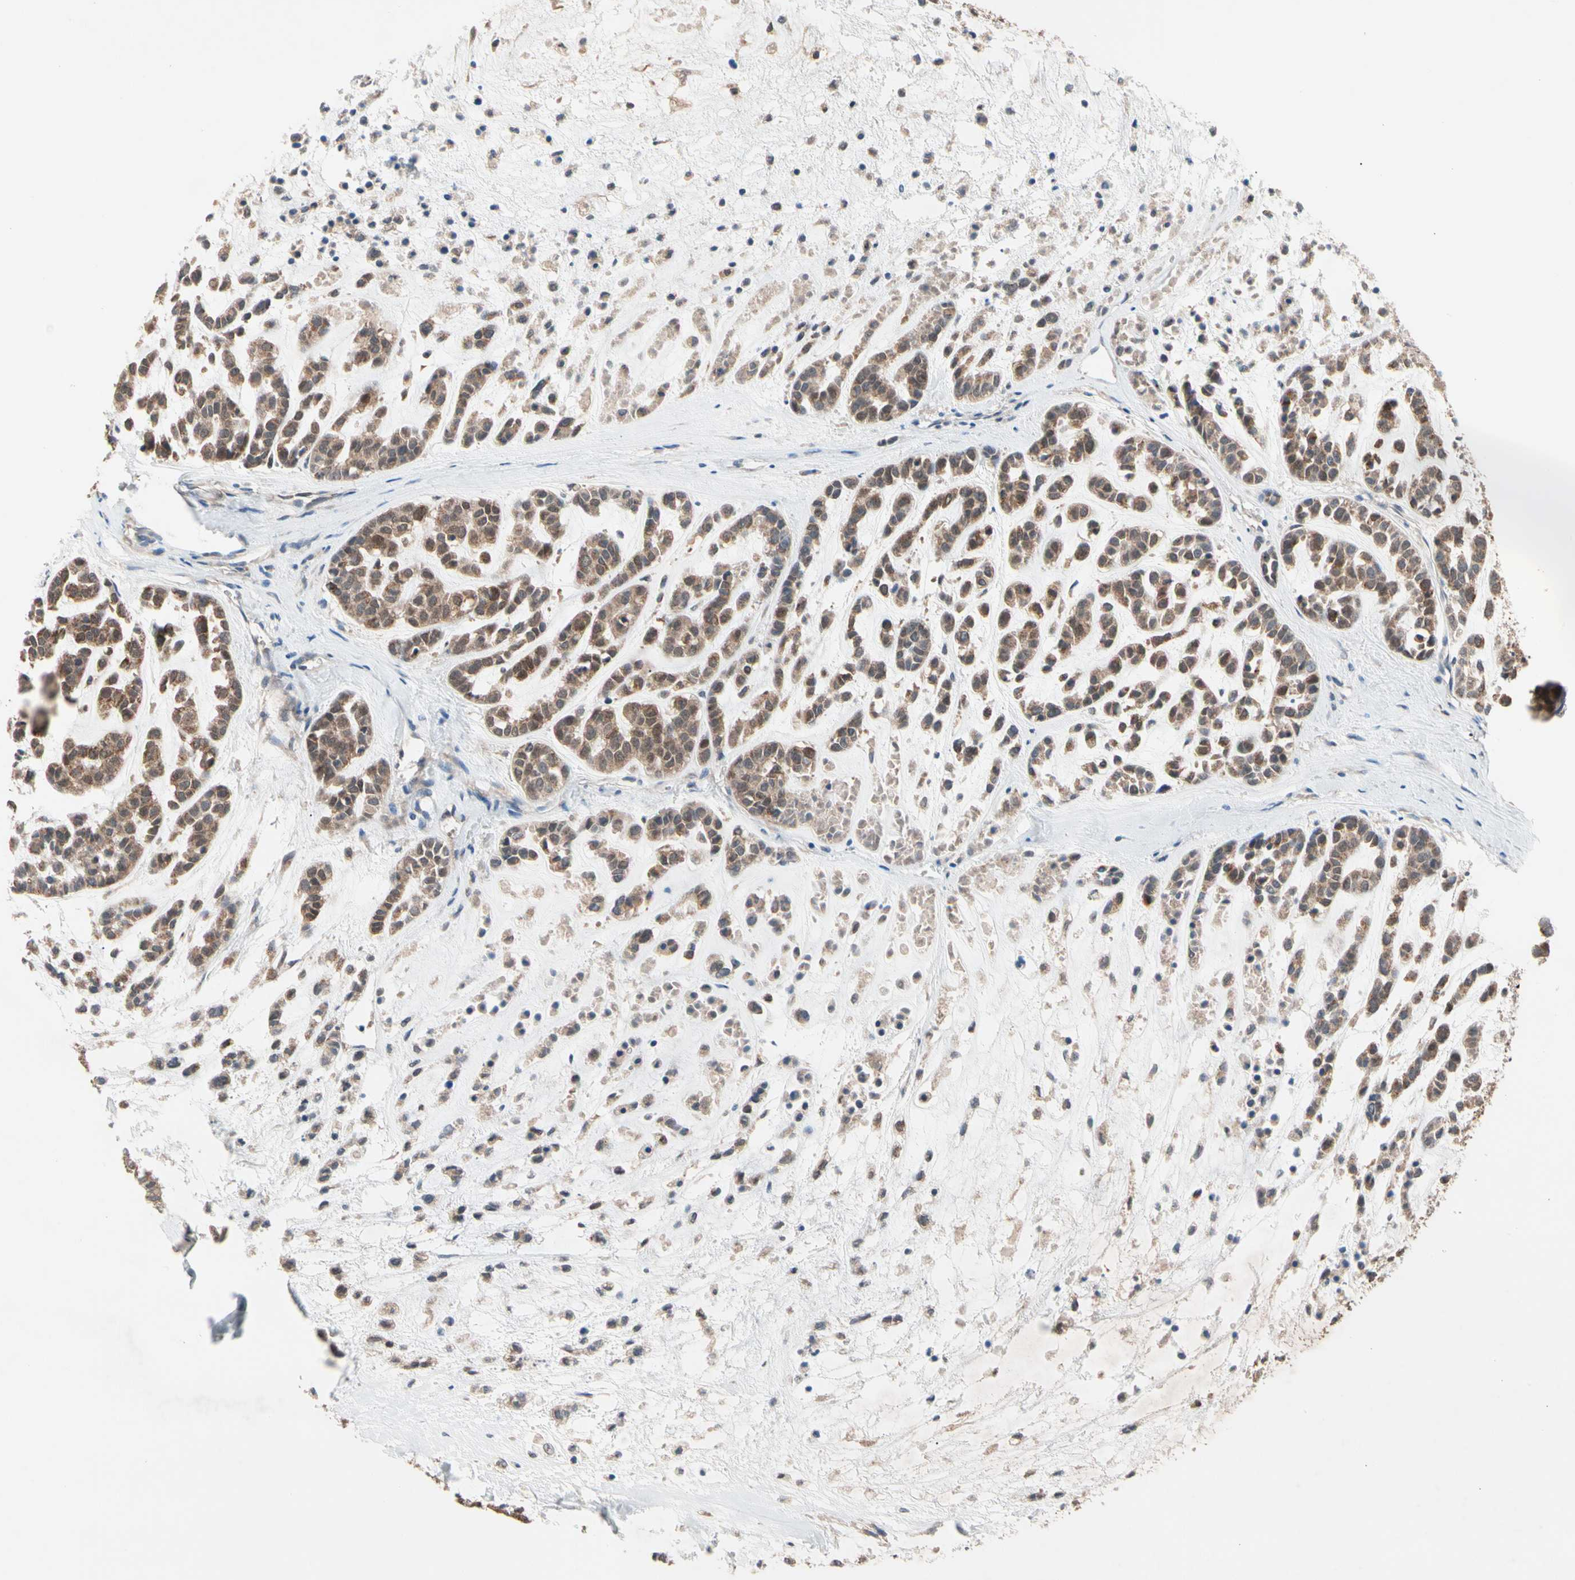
{"staining": {"intensity": "moderate", "quantity": ">75%", "location": "cytoplasmic/membranous"}, "tissue": "head and neck cancer", "cell_type": "Tumor cells", "image_type": "cancer", "snomed": [{"axis": "morphology", "description": "Adenocarcinoma, NOS"}, {"axis": "morphology", "description": "Adenoma, NOS"}, {"axis": "topography", "description": "Head-Neck"}], "caption": "High-power microscopy captured an immunohistochemistry photomicrograph of head and neck cancer (adenoma), revealing moderate cytoplasmic/membranous expression in about >75% of tumor cells. (DAB = brown stain, brightfield microscopy at high magnification).", "gene": "MTHFS", "patient": {"sex": "female", "age": 55}}